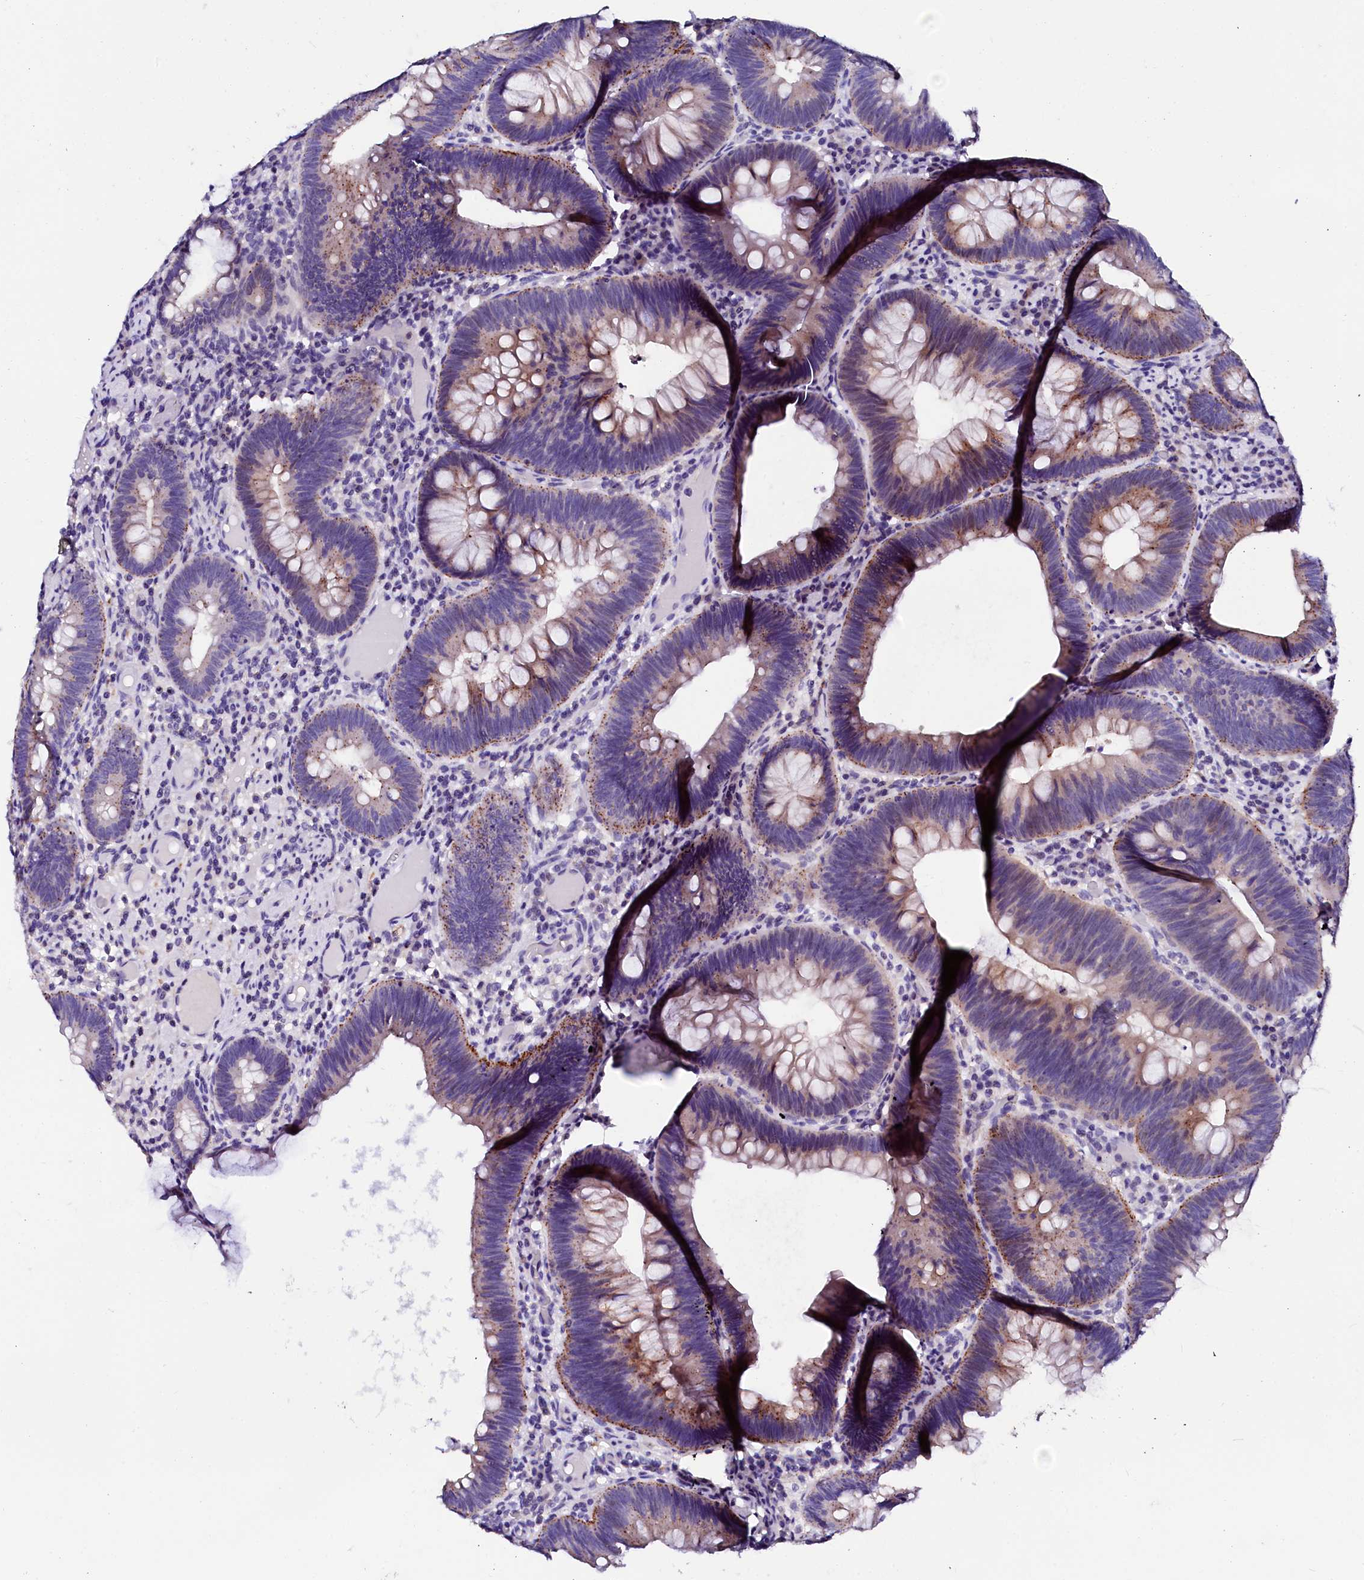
{"staining": {"intensity": "moderate", "quantity": "<25%", "location": "cytoplasmic/membranous"}, "tissue": "colorectal cancer", "cell_type": "Tumor cells", "image_type": "cancer", "snomed": [{"axis": "morphology", "description": "Adenocarcinoma, NOS"}, {"axis": "topography", "description": "Rectum"}], "caption": "The micrograph displays staining of colorectal adenocarcinoma, revealing moderate cytoplasmic/membranous protein expression (brown color) within tumor cells.", "gene": "NALF1", "patient": {"sex": "female", "age": 75}}